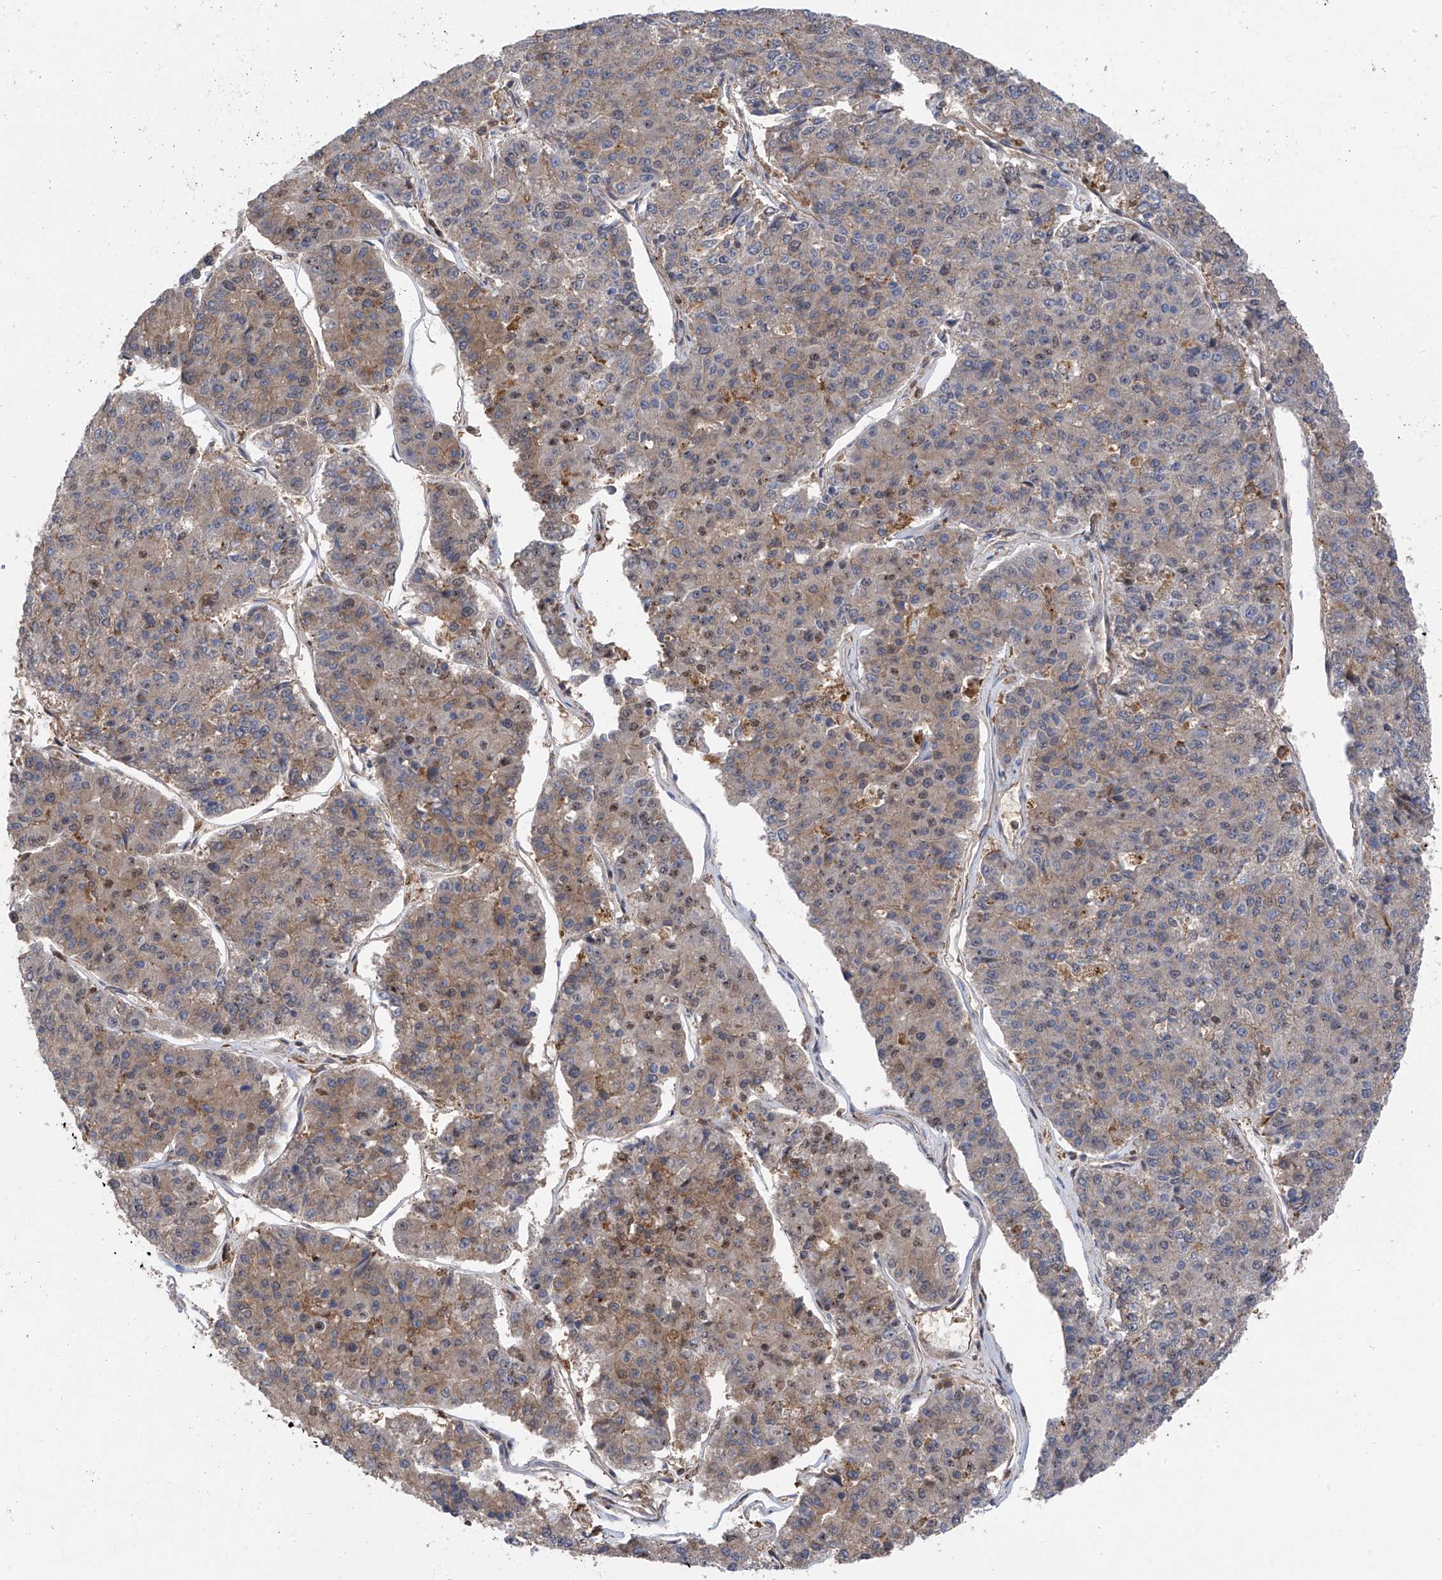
{"staining": {"intensity": "weak", "quantity": "25%-75%", "location": "cytoplasmic/membranous"}, "tissue": "pancreatic cancer", "cell_type": "Tumor cells", "image_type": "cancer", "snomed": [{"axis": "morphology", "description": "Adenocarcinoma, NOS"}, {"axis": "topography", "description": "Pancreas"}], "caption": "Immunohistochemical staining of pancreatic adenocarcinoma reveals low levels of weak cytoplasmic/membranous staining in approximately 25%-75% of tumor cells.", "gene": "CHPF", "patient": {"sex": "male", "age": 50}}